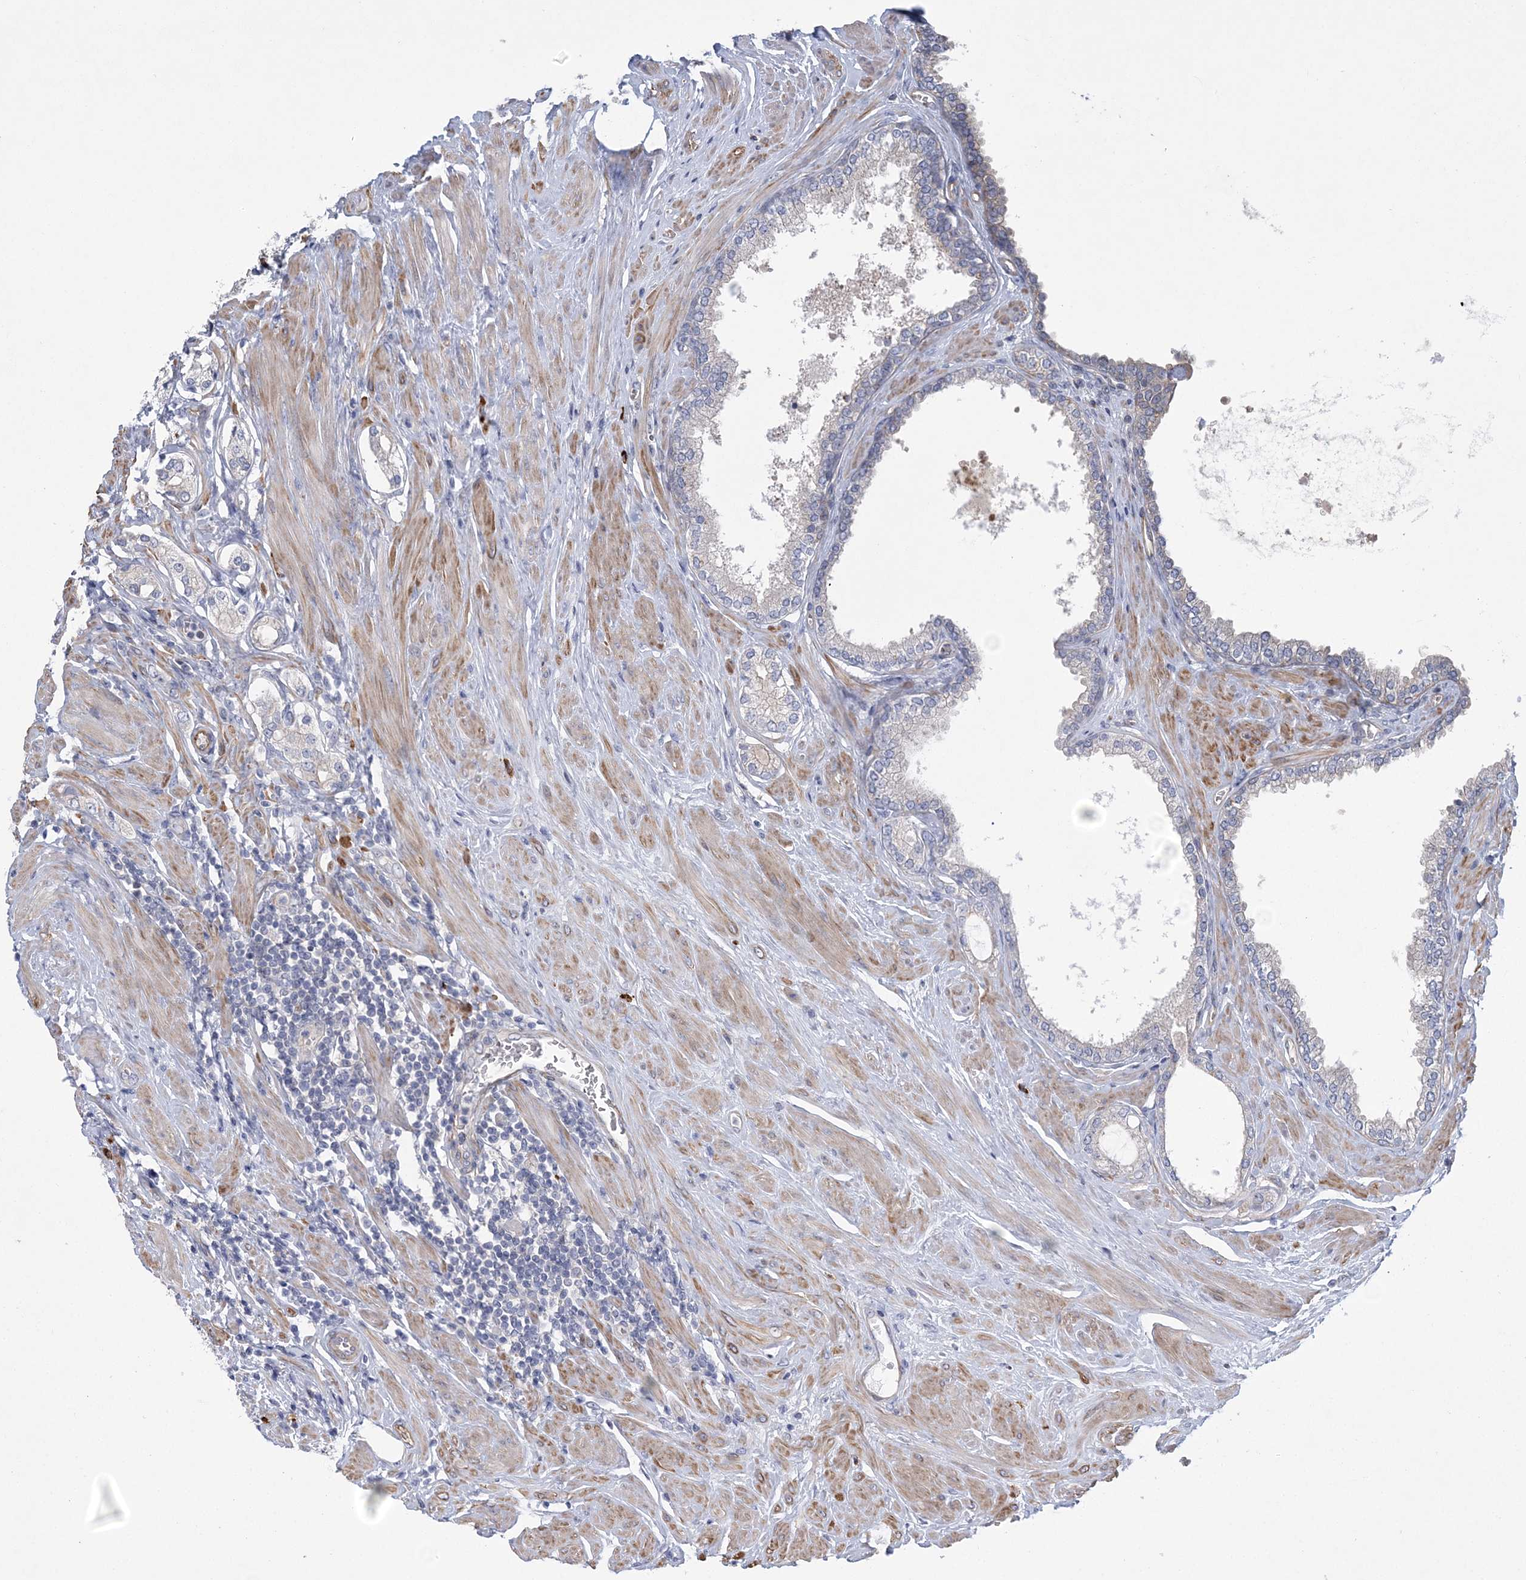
{"staining": {"intensity": "negative", "quantity": "none", "location": "none"}, "tissue": "prostate cancer", "cell_type": "Tumor cells", "image_type": "cancer", "snomed": [{"axis": "morphology", "description": "Adenocarcinoma, Low grade"}, {"axis": "topography", "description": "Prostate"}], "caption": "Protein analysis of prostate cancer reveals no significant expression in tumor cells.", "gene": "CALN1", "patient": {"sex": "male", "age": 62}}